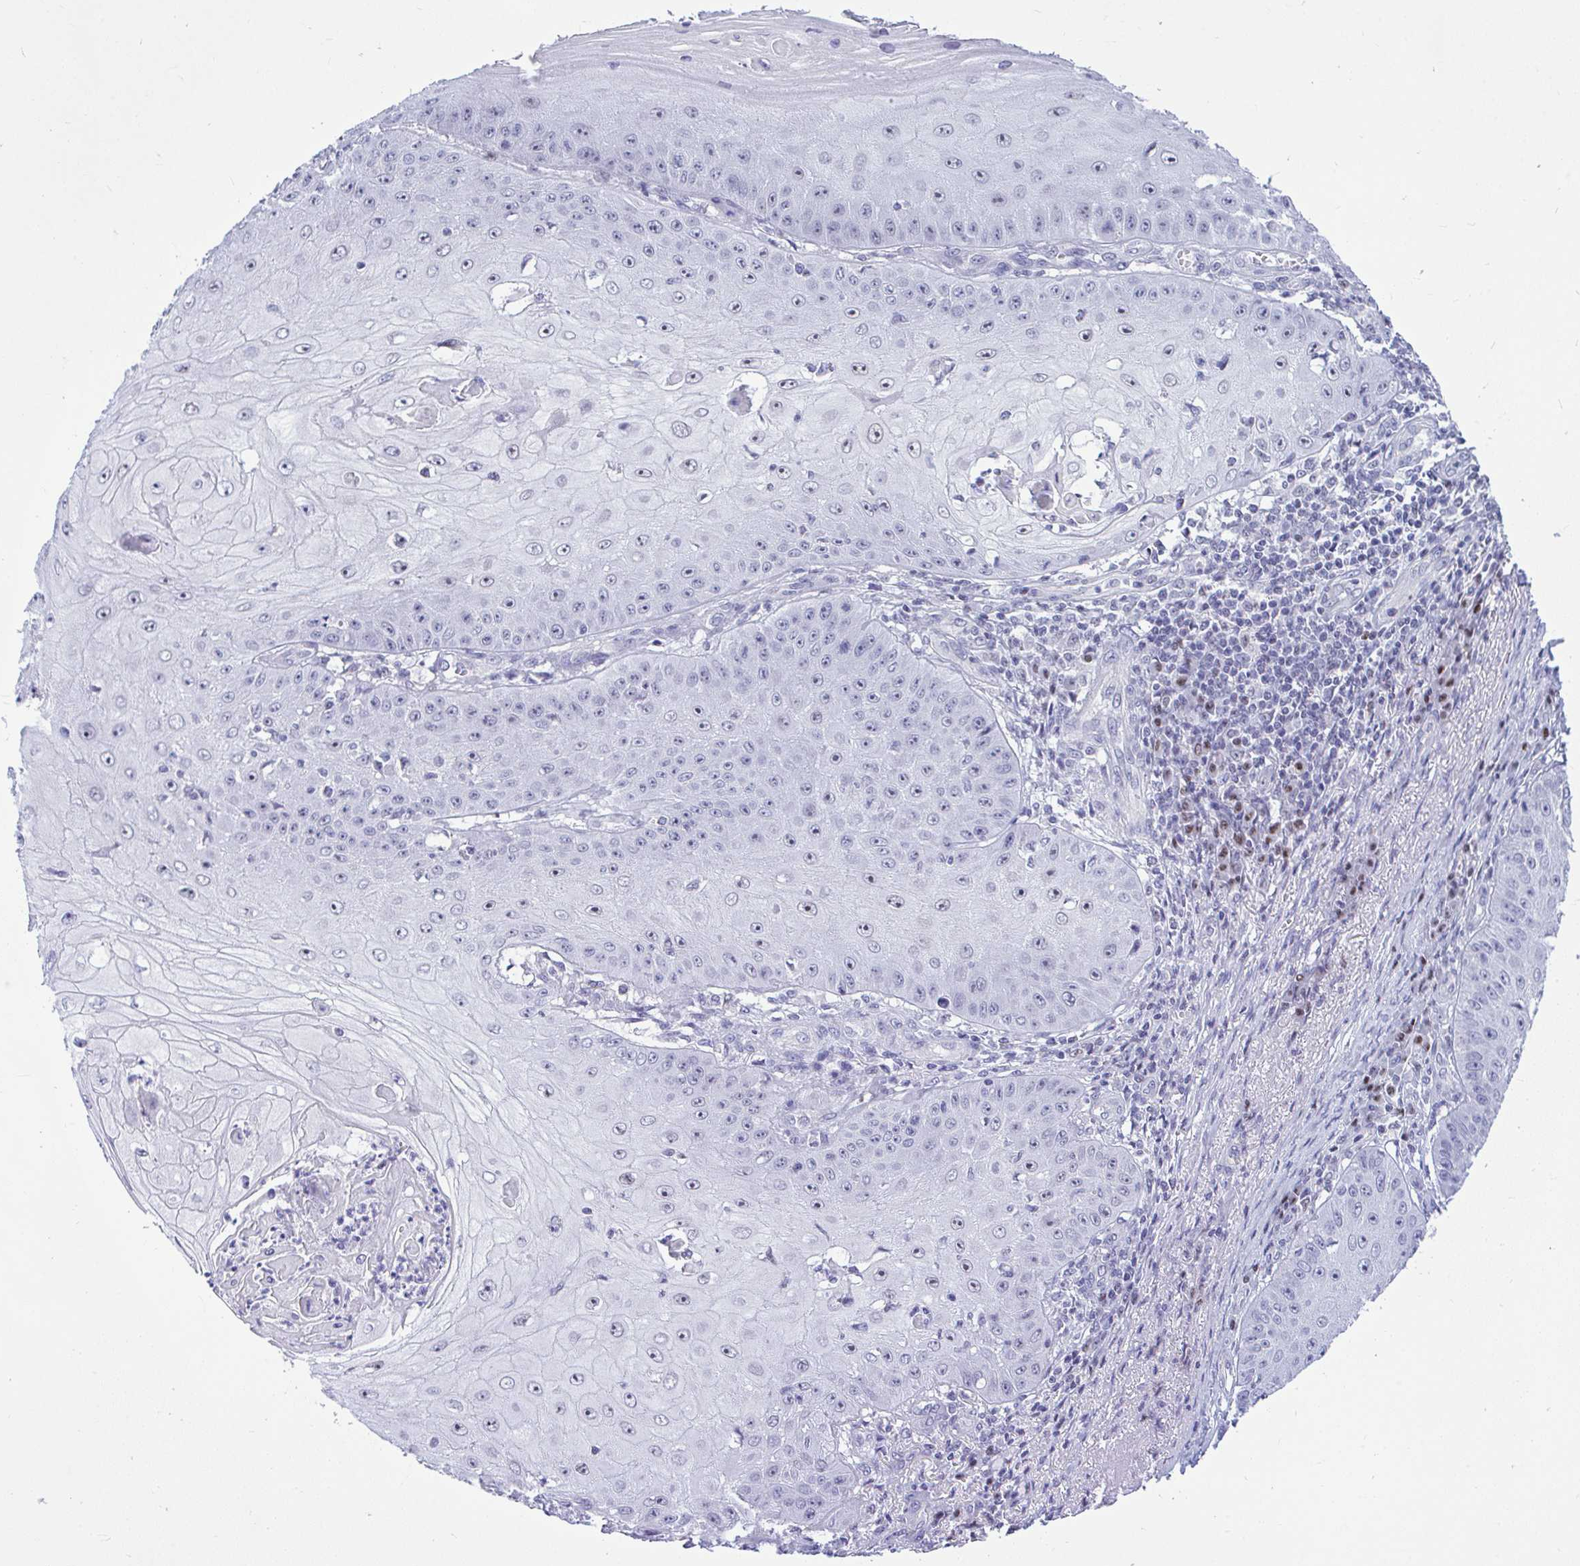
{"staining": {"intensity": "weak", "quantity": "<25%", "location": "nuclear"}, "tissue": "skin cancer", "cell_type": "Tumor cells", "image_type": "cancer", "snomed": [{"axis": "morphology", "description": "Squamous cell carcinoma, NOS"}, {"axis": "topography", "description": "Skin"}], "caption": "IHC of skin cancer (squamous cell carcinoma) reveals no staining in tumor cells.", "gene": "SLC25A51", "patient": {"sex": "male", "age": 70}}